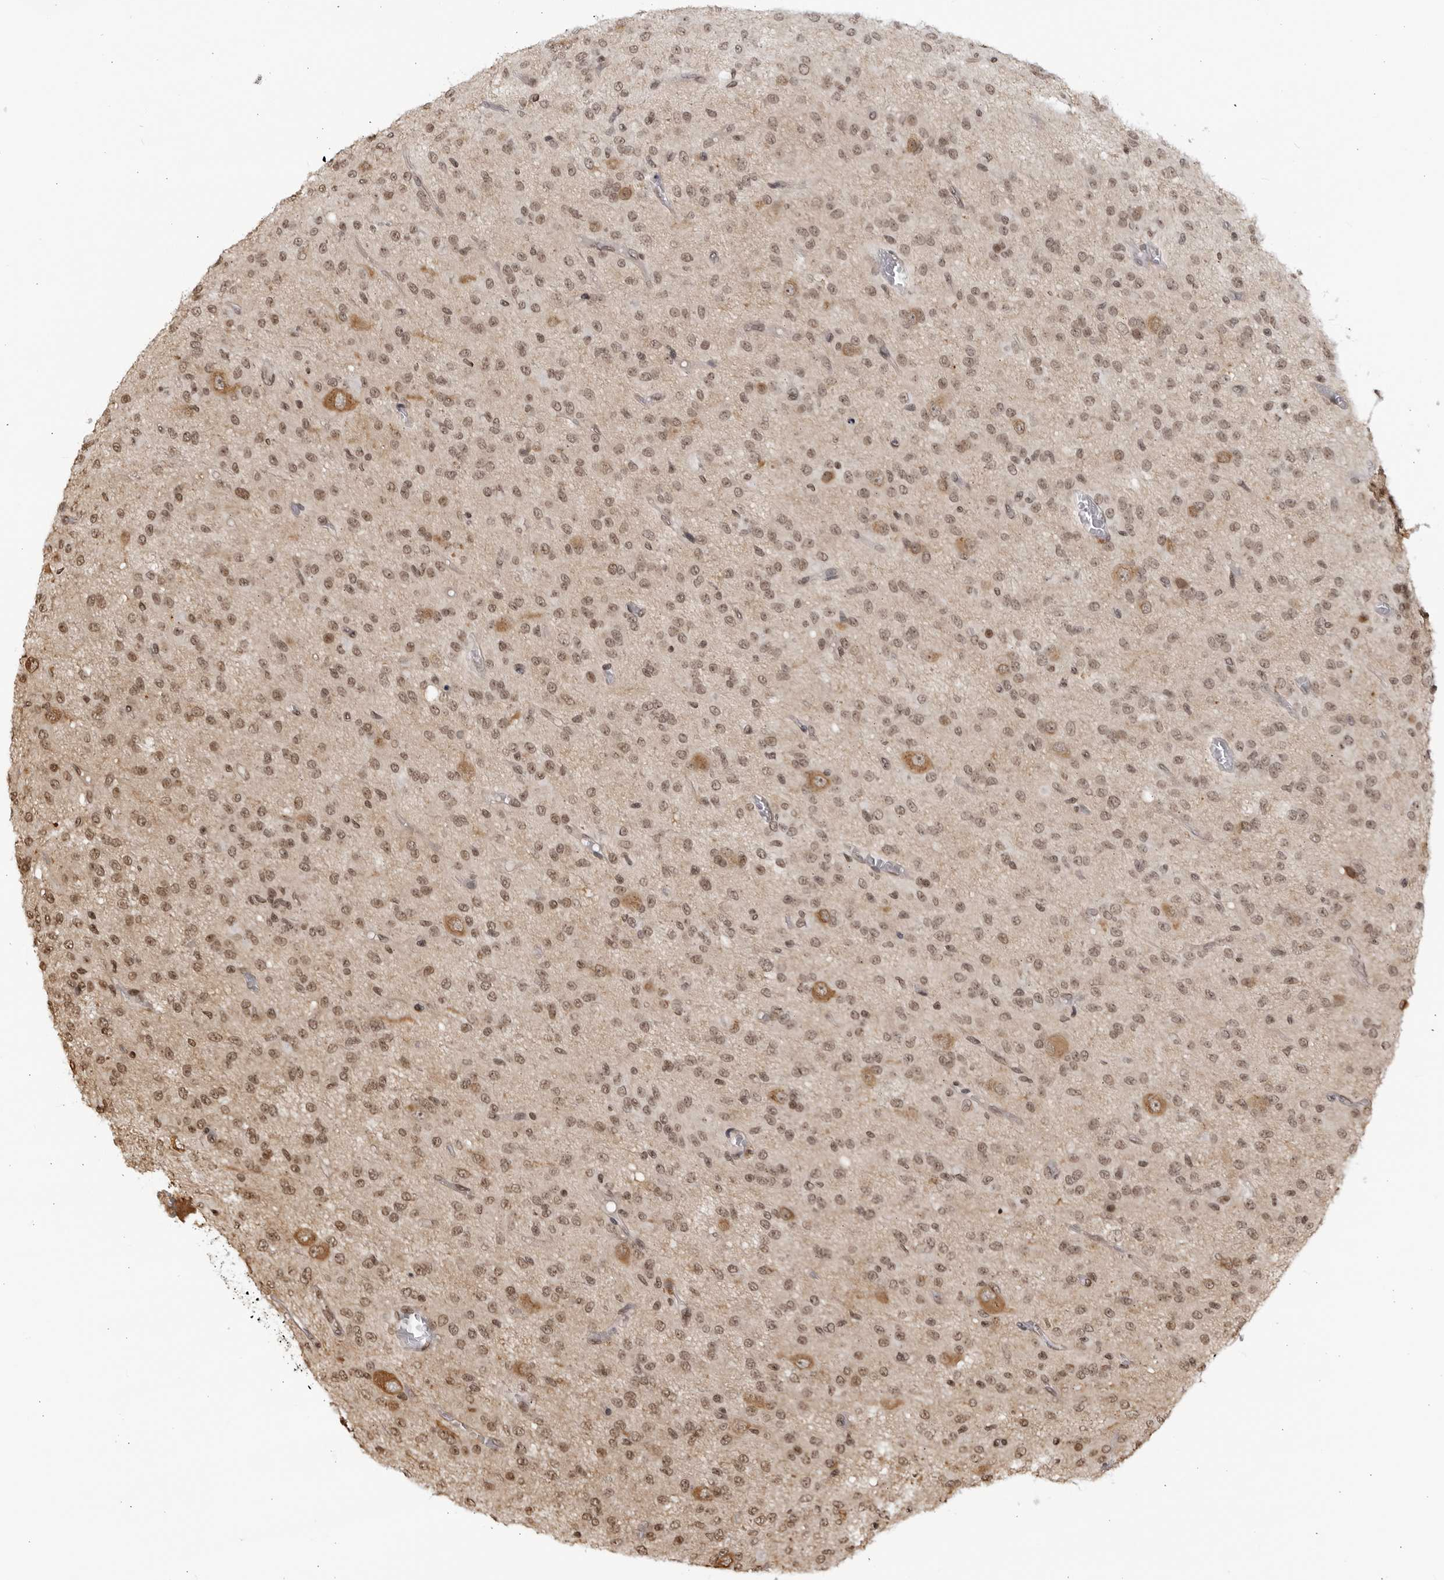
{"staining": {"intensity": "moderate", "quantity": ">75%", "location": "nuclear"}, "tissue": "glioma", "cell_type": "Tumor cells", "image_type": "cancer", "snomed": [{"axis": "morphology", "description": "Glioma, malignant, High grade"}, {"axis": "topography", "description": "Brain"}], "caption": "This is a photomicrograph of IHC staining of glioma, which shows moderate positivity in the nuclear of tumor cells.", "gene": "RASGEF1C", "patient": {"sex": "female", "age": 59}}